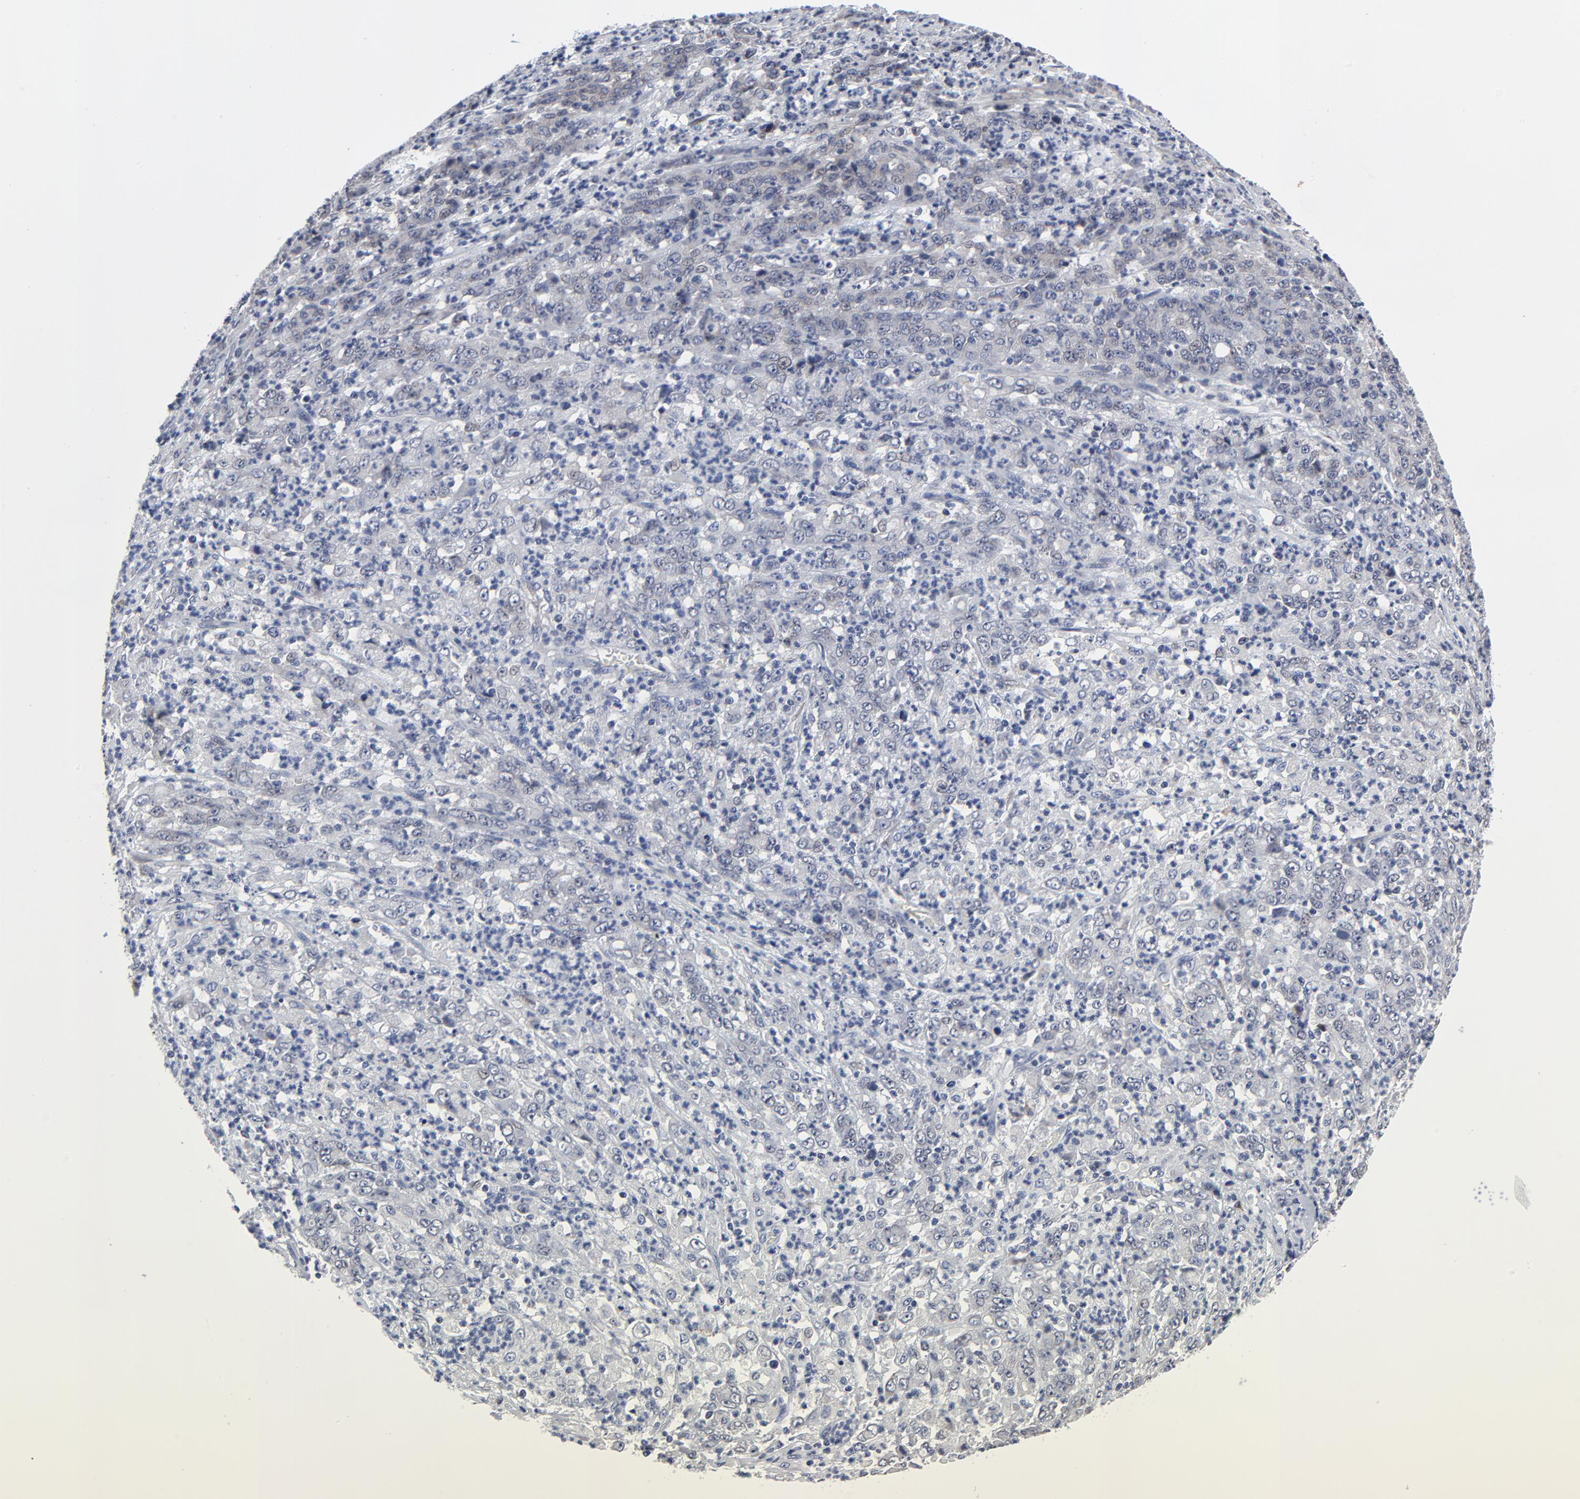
{"staining": {"intensity": "negative", "quantity": "none", "location": "none"}, "tissue": "stomach cancer", "cell_type": "Tumor cells", "image_type": "cancer", "snomed": [{"axis": "morphology", "description": "Adenocarcinoma, NOS"}, {"axis": "topography", "description": "Stomach, lower"}], "caption": "Histopathology image shows no protein staining in tumor cells of stomach cancer (adenocarcinoma) tissue. (DAB immunohistochemistry (IHC), high magnification).", "gene": "NLGN3", "patient": {"sex": "female", "age": 71}}